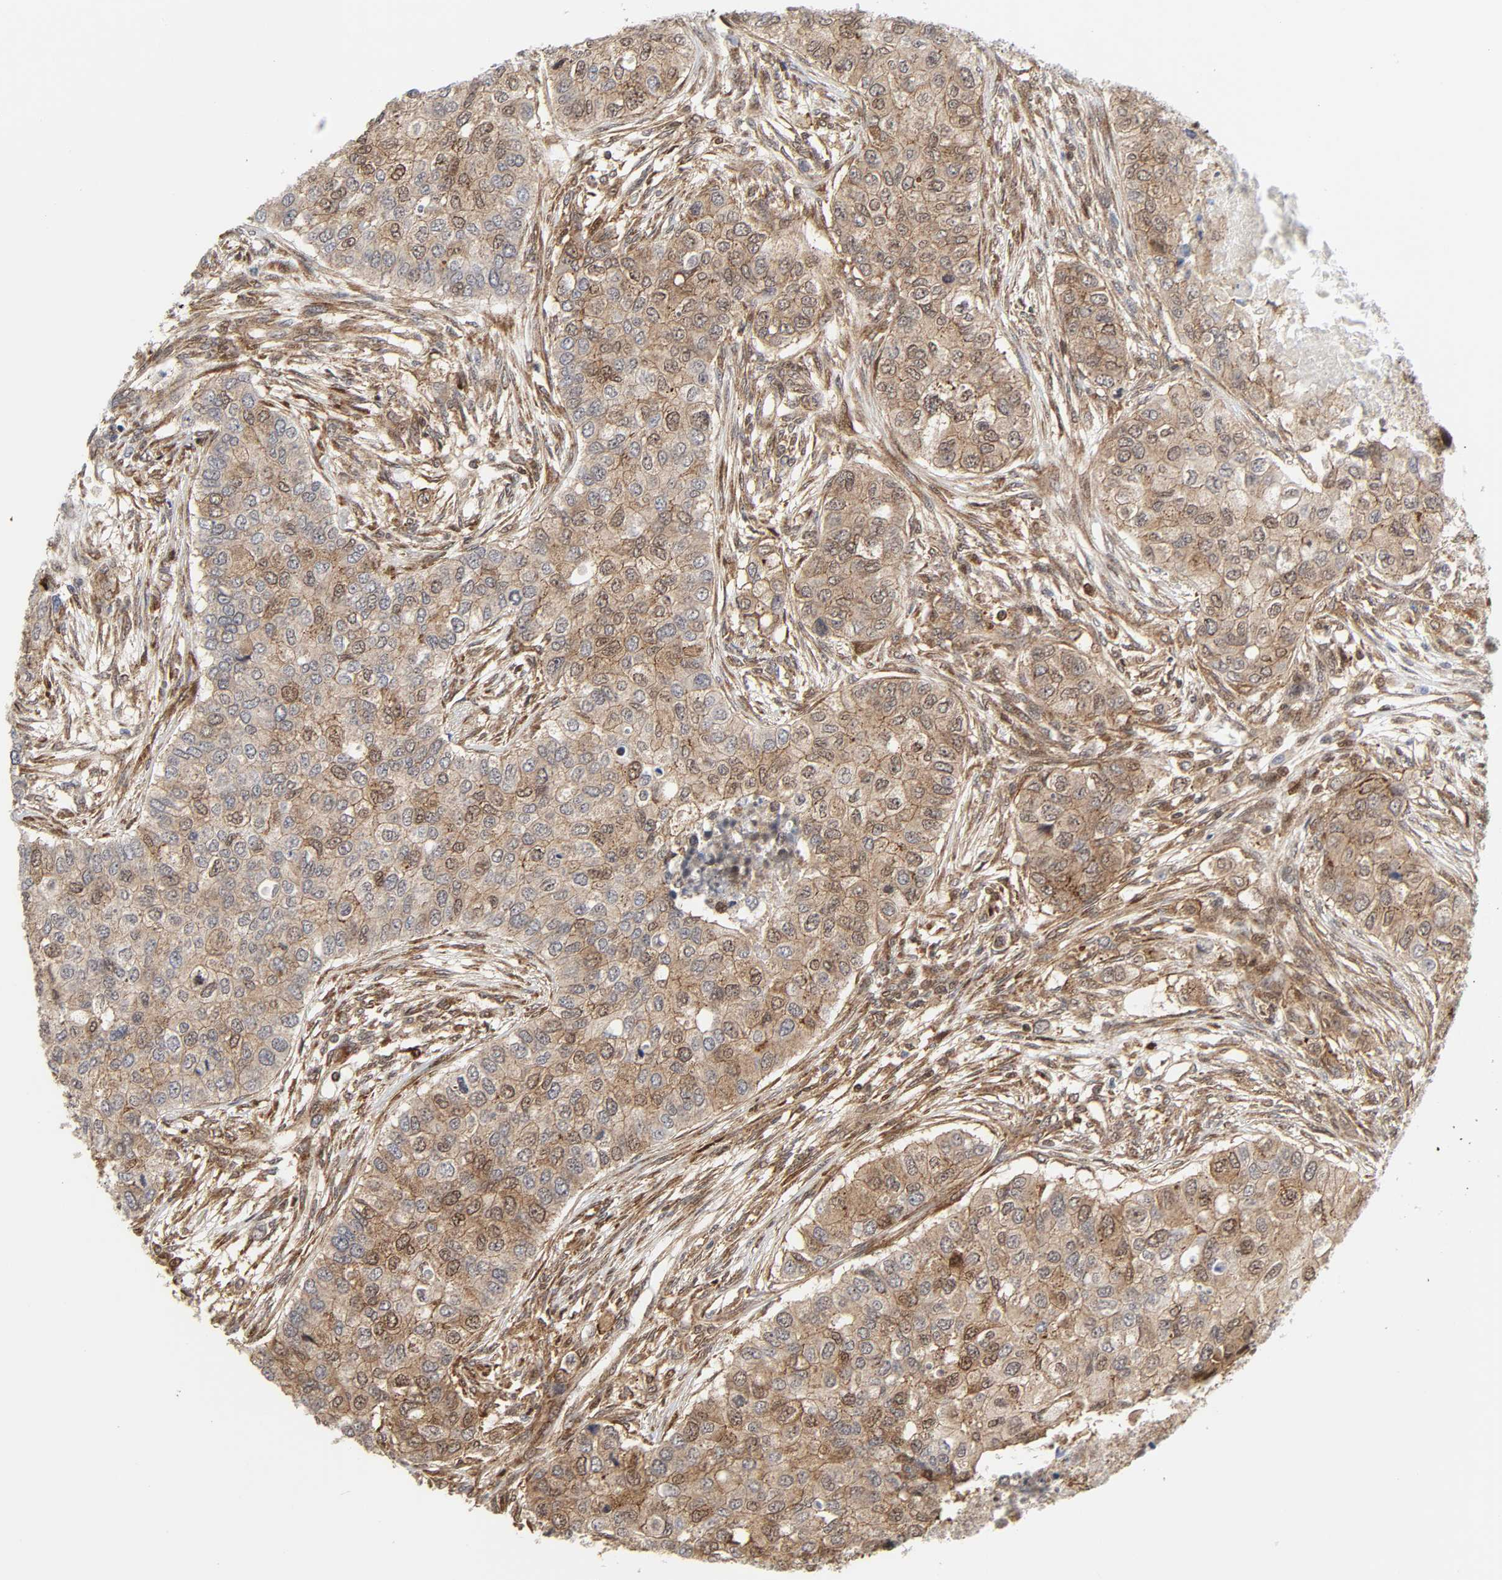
{"staining": {"intensity": "weak", "quantity": "<25%", "location": "cytoplasmic/membranous,nuclear"}, "tissue": "breast cancer", "cell_type": "Tumor cells", "image_type": "cancer", "snomed": [{"axis": "morphology", "description": "Normal tissue, NOS"}, {"axis": "morphology", "description": "Duct carcinoma"}, {"axis": "topography", "description": "Breast"}], "caption": "A photomicrograph of breast cancer stained for a protein demonstrates no brown staining in tumor cells. Nuclei are stained in blue.", "gene": "MAPK1", "patient": {"sex": "female", "age": 49}}